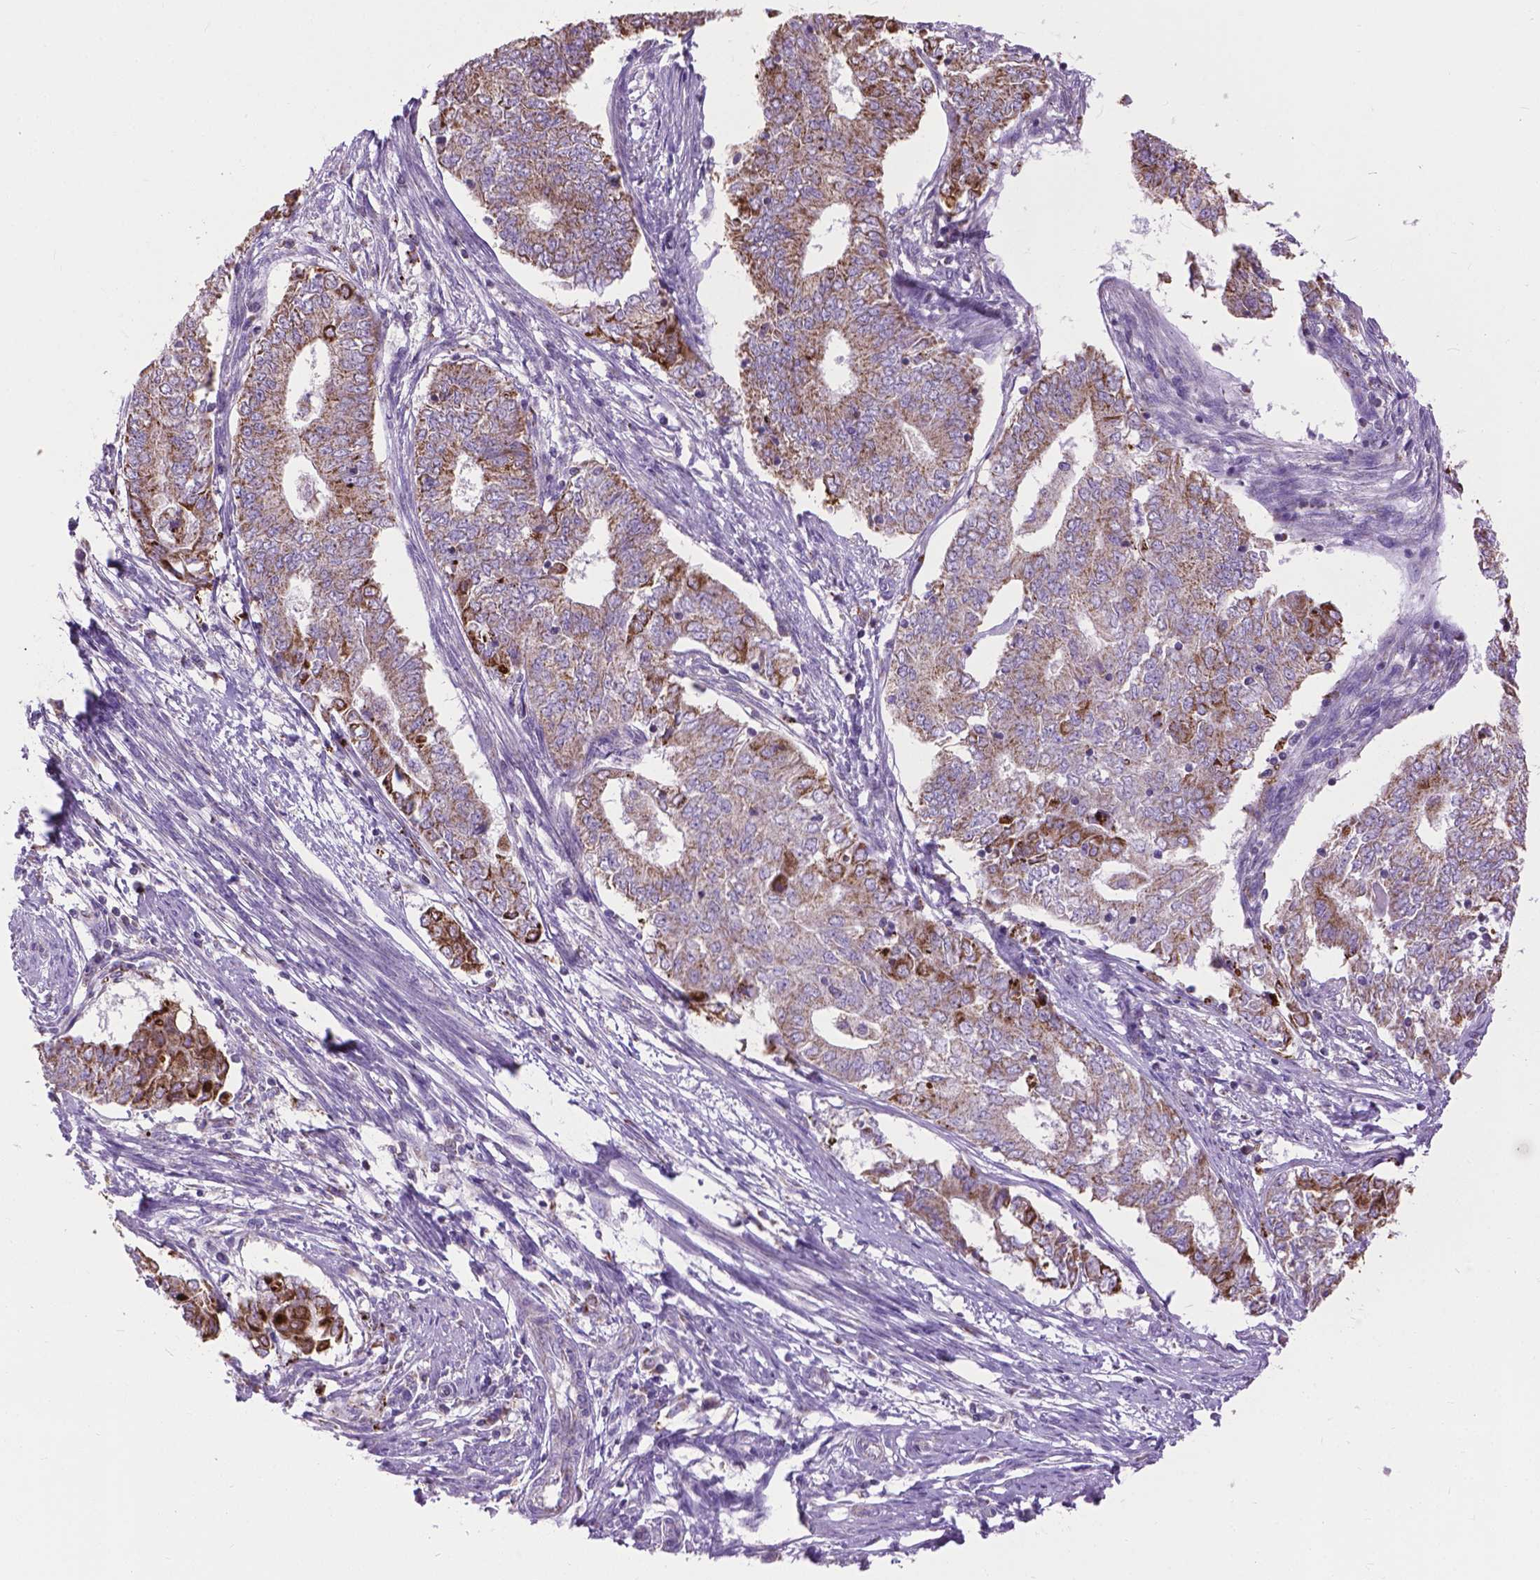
{"staining": {"intensity": "moderate", "quantity": ">75%", "location": "cytoplasmic/membranous"}, "tissue": "endometrial cancer", "cell_type": "Tumor cells", "image_type": "cancer", "snomed": [{"axis": "morphology", "description": "Adenocarcinoma, NOS"}, {"axis": "topography", "description": "Endometrium"}], "caption": "Immunohistochemistry (IHC) micrograph of neoplastic tissue: human endometrial cancer stained using IHC exhibits medium levels of moderate protein expression localized specifically in the cytoplasmic/membranous of tumor cells, appearing as a cytoplasmic/membranous brown color.", "gene": "VDAC1", "patient": {"sex": "female", "age": 62}}